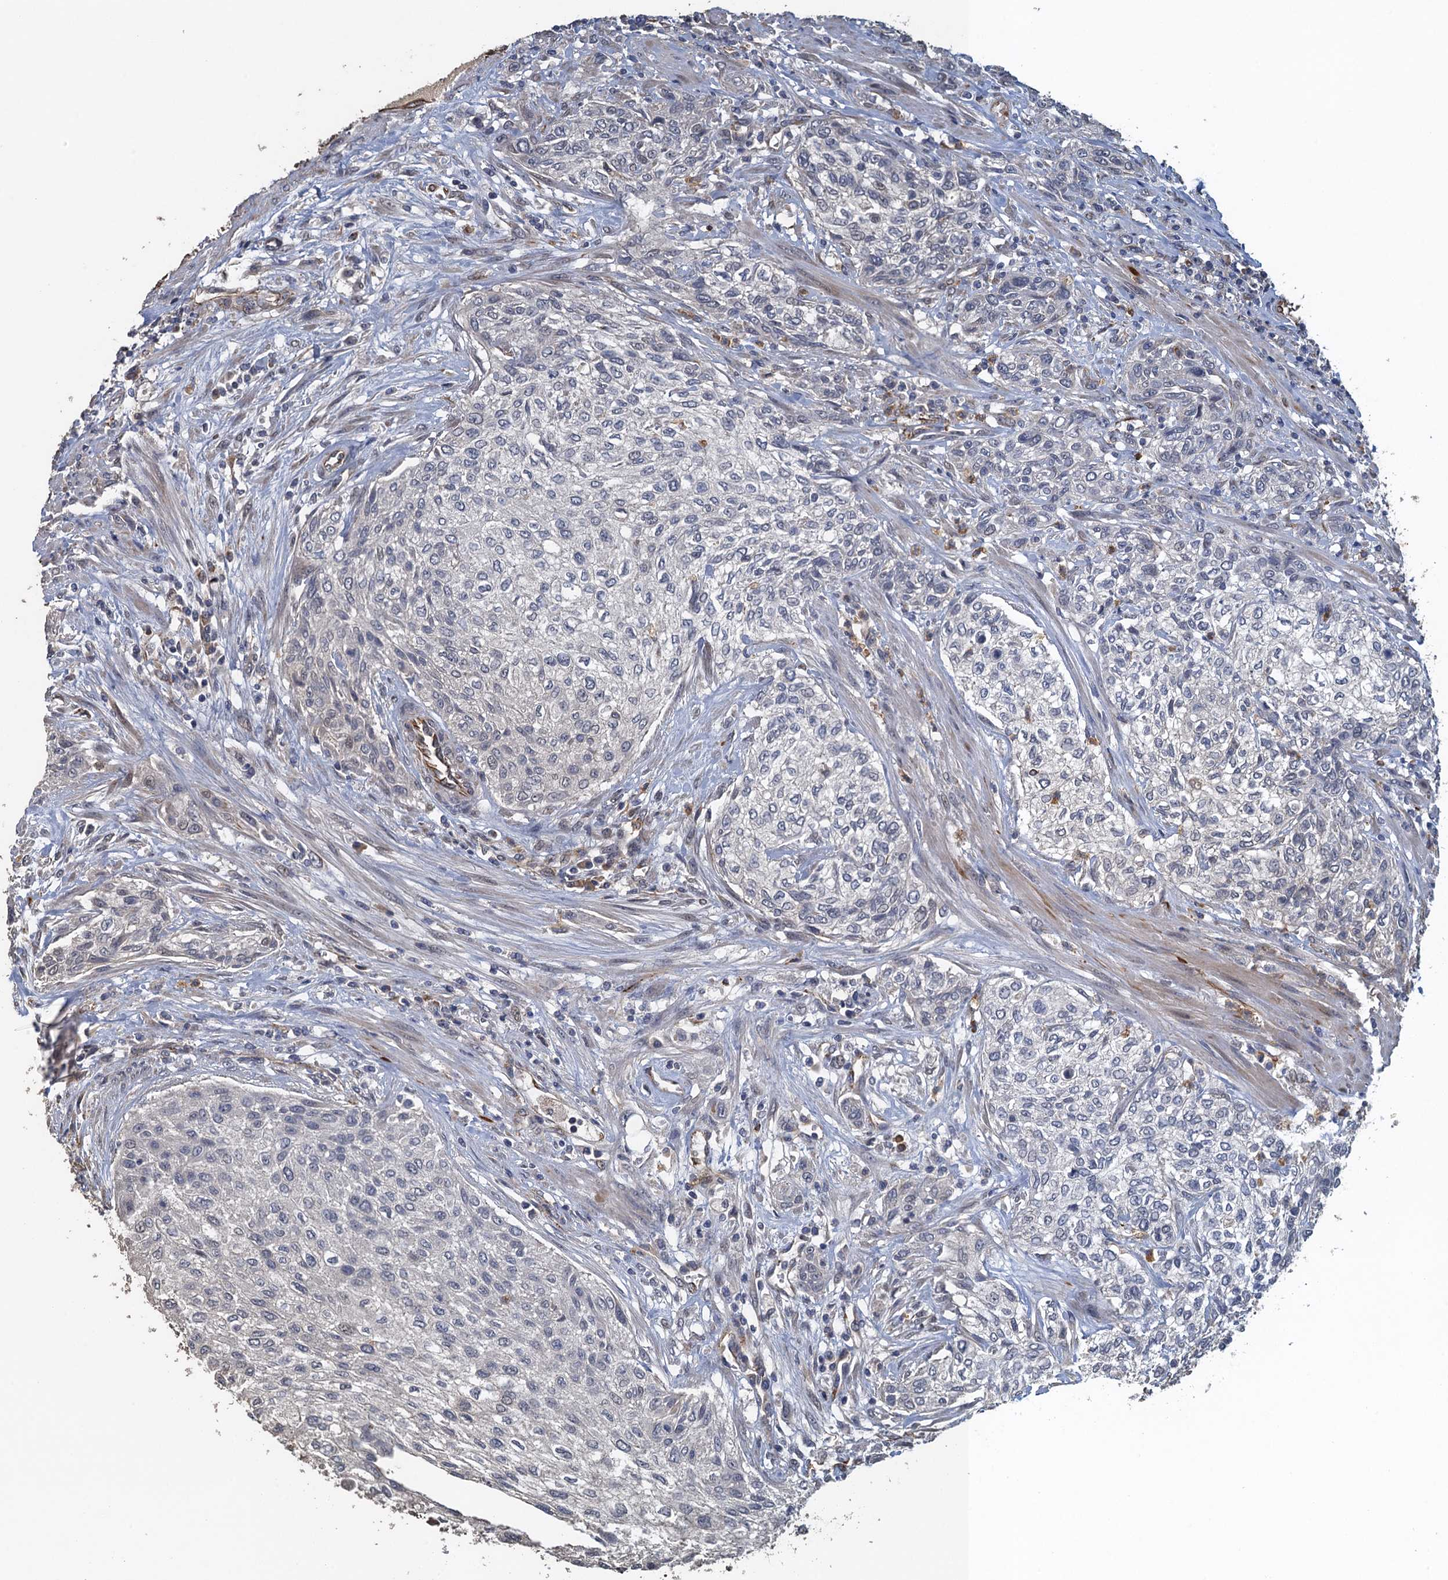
{"staining": {"intensity": "negative", "quantity": "none", "location": "none"}, "tissue": "urothelial cancer", "cell_type": "Tumor cells", "image_type": "cancer", "snomed": [{"axis": "morphology", "description": "Normal tissue, NOS"}, {"axis": "morphology", "description": "Urothelial carcinoma, NOS"}, {"axis": "topography", "description": "Urinary bladder"}, {"axis": "topography", "description": "Peripheral nerve tissue"}], "caption": "The image exhibits no significant positivity in tumor cells of transitional cell carcinoma. (Brightfield microscopy of DAB (3,3'-diaminobenzidine) immunohistochemistry (IHC) at high magnification).", "gene": "ACSBG1", "patient": {"sex": "male", "age": 35}}